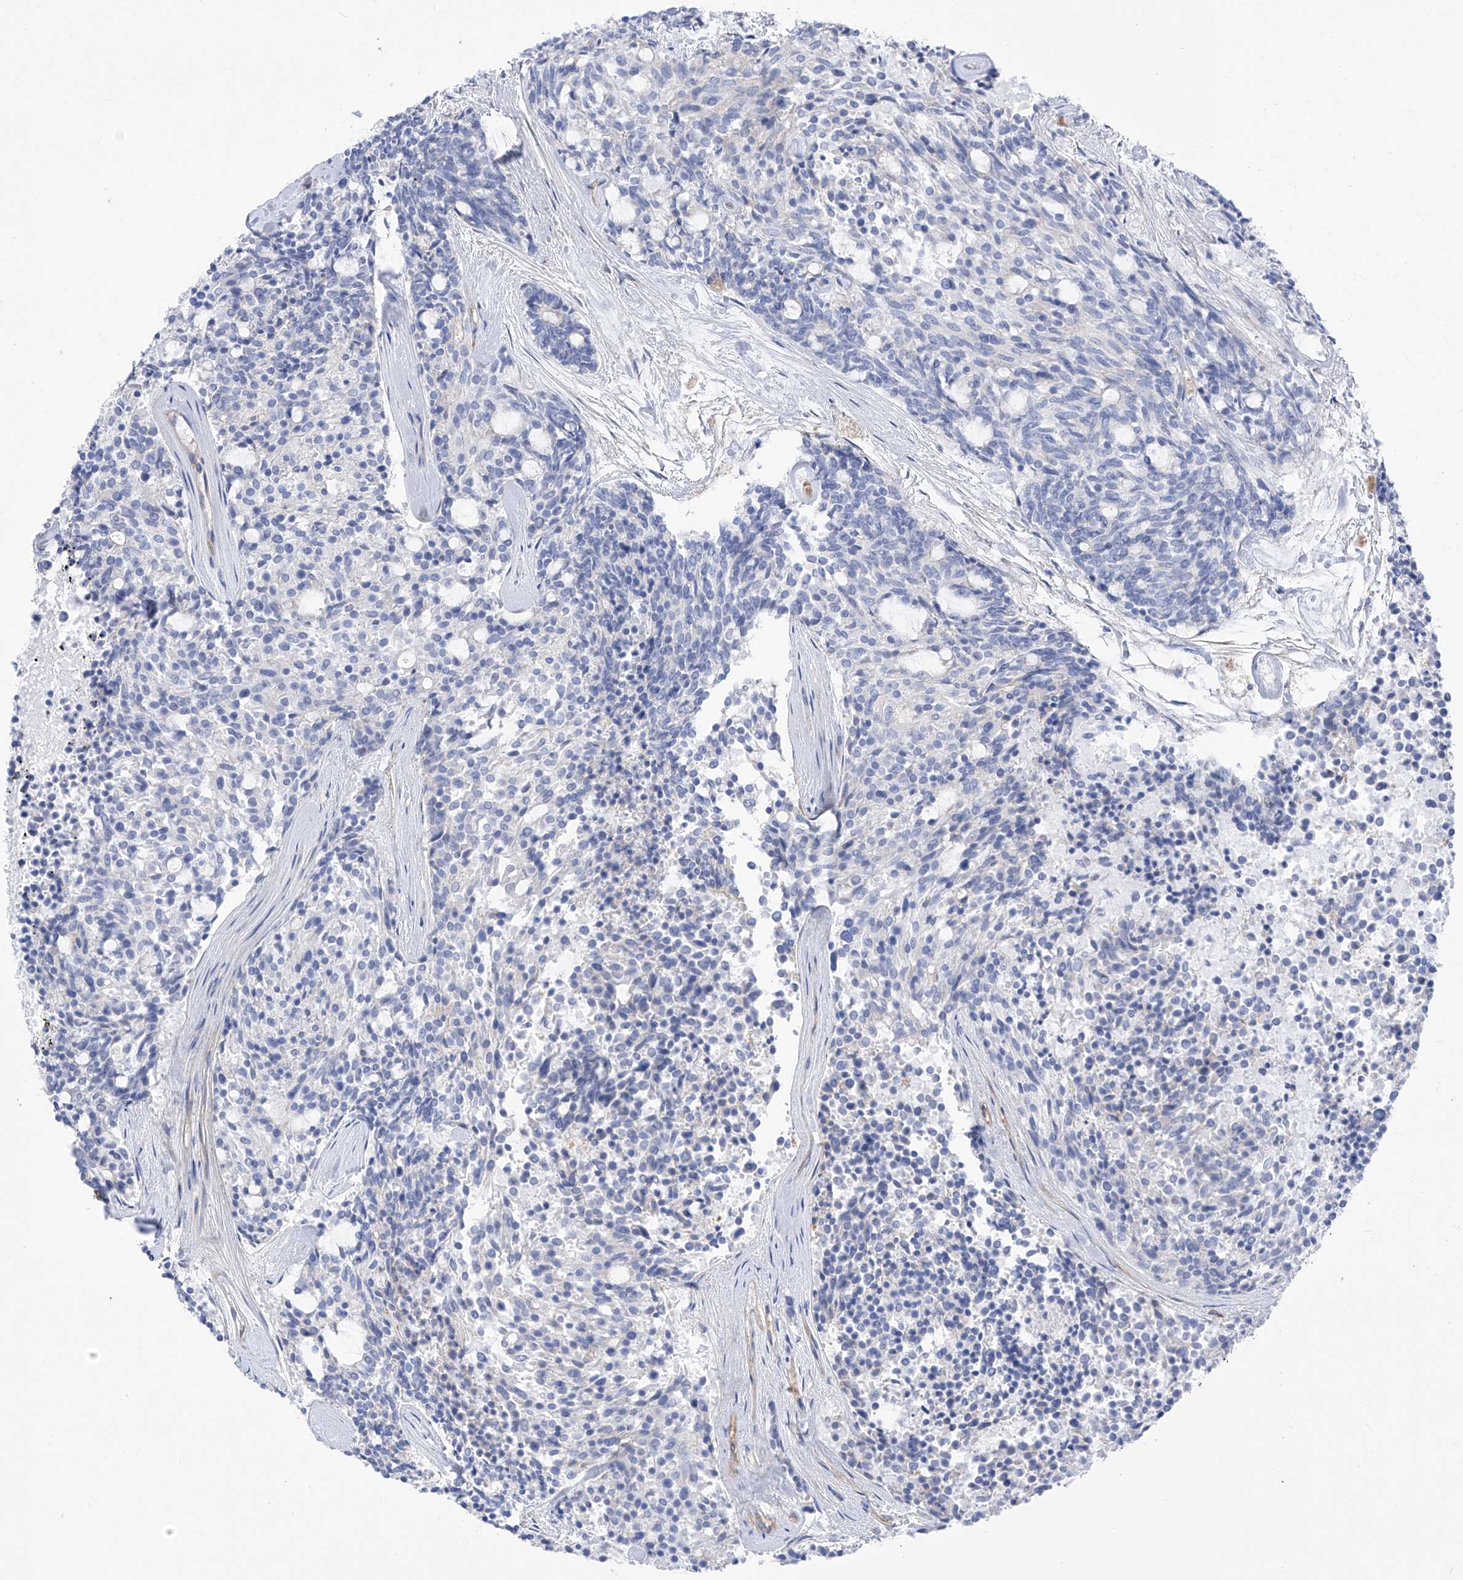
{"staining": {"intensity": "negative", "quantity": "none", "location": "none"}, "tissue": "carcinoid", "cell_type": "Tumor cells", "image_type": "cancer", "snomed": [{"axis": "morphology", "description": "Carcinoid, malignant, NOS"}, {"axis": "topography", "description": "Pancreas"}], "caption": "Tumor cells show no significant protein expression in carcinoid.", "gene": "ITGA9", "patient": {"sex": "female", "age": 54}}